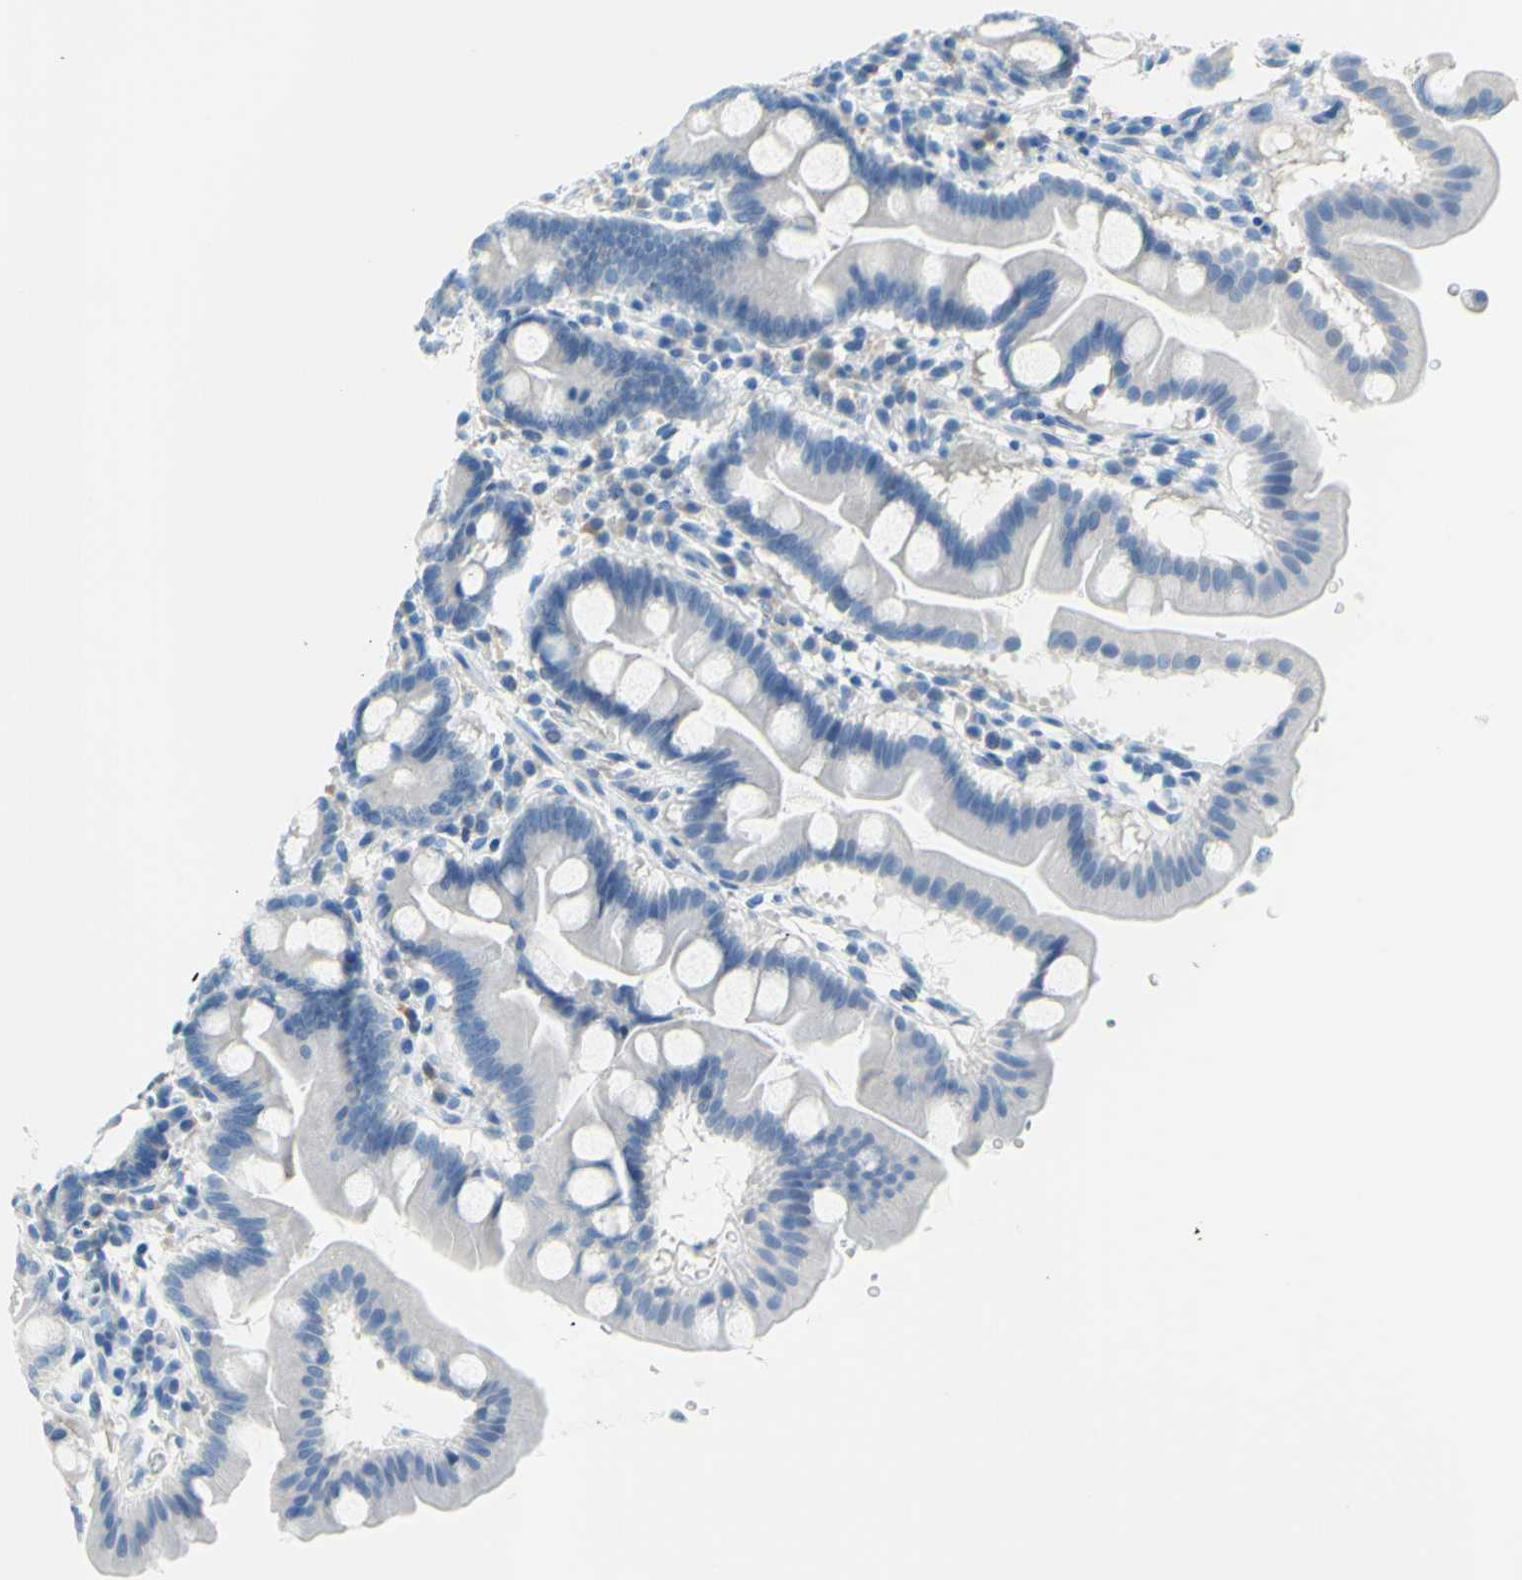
{"staining": {"intensity": "negative", "quantity": "none", "location": "none"}, "tissue": "duodenum", "cell_type": "Glandular cells", "image_type": "normal", "snomed": [{"axis": "morphology", "description": "Normal tissue, NOS"}, {"axis": "topography", "description": "Duodenum"}], "caption": "This histopathology image is of normal duodenum stained with immunohistochemistry to label a protein in brown with the nuclei are counter-stained blue. There is no staining in glandular cells. Brightfield microscopy of immunohistochemistry (IHC) stained with DAB (brown) and hematoxylin (blue), captured at high magnification.", "gene": "DCT", "patient": {"sex": "male", "age": 50}}